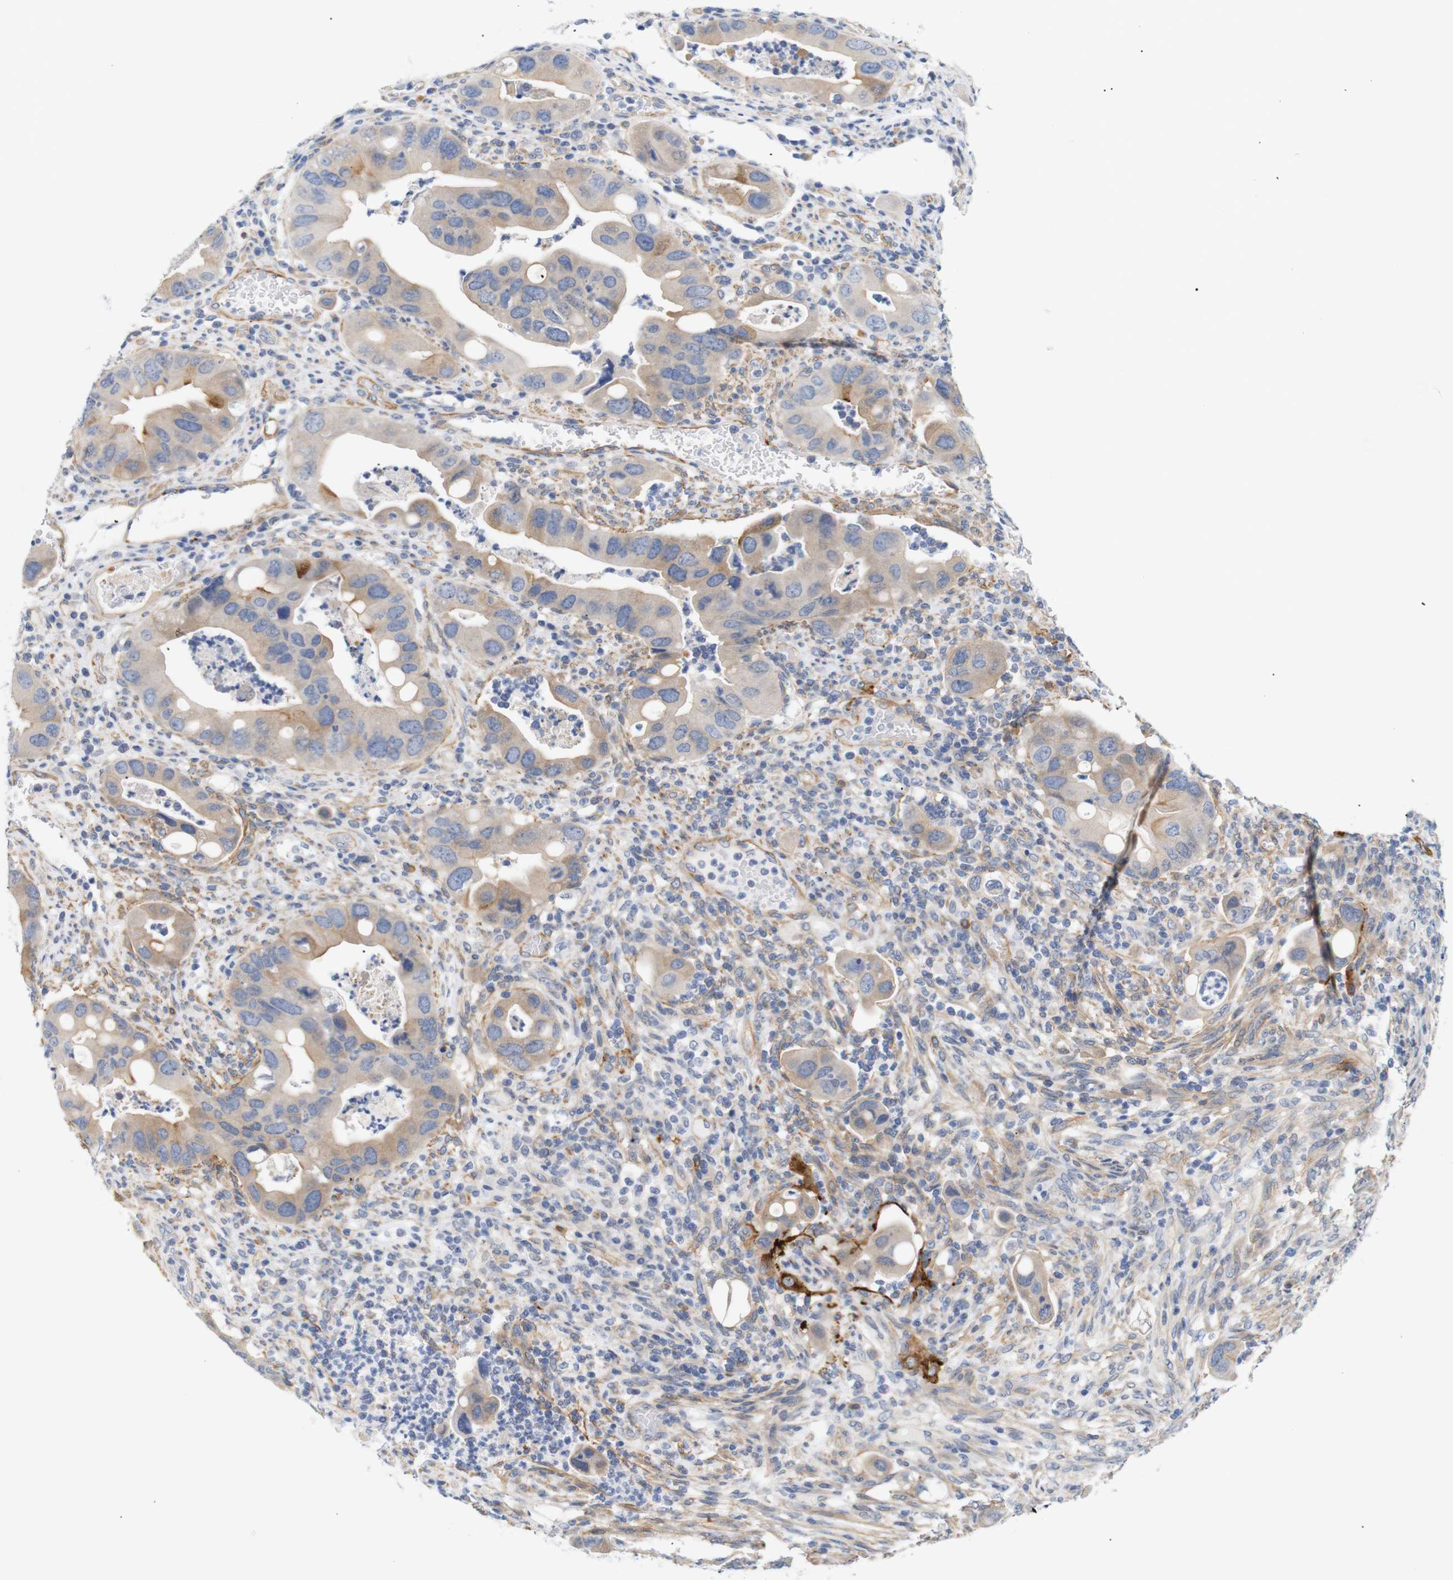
{"staining": {"intensity": "weak", "quantity": ">75%", "location": "cytoplasmic/membranous"}, "tissue": "colorectal cancer", "cell_type": "Tumor cells", "image_type": "cancer", "snomed": [{"axis": "morphology", "description": "Adenocarcinoma, NOS"}, {"axis": "topography", "description": "Rectum"}], "caption": "IHC histopathology image of adenocarcinoma (colorectal) stained for a protein (brown), which shows low levels of weak cytoplasmic/membranous expression in about >75% of tumor cells.", "gene": "STMN3", "patient": {"sex": "female", "age": 57}}